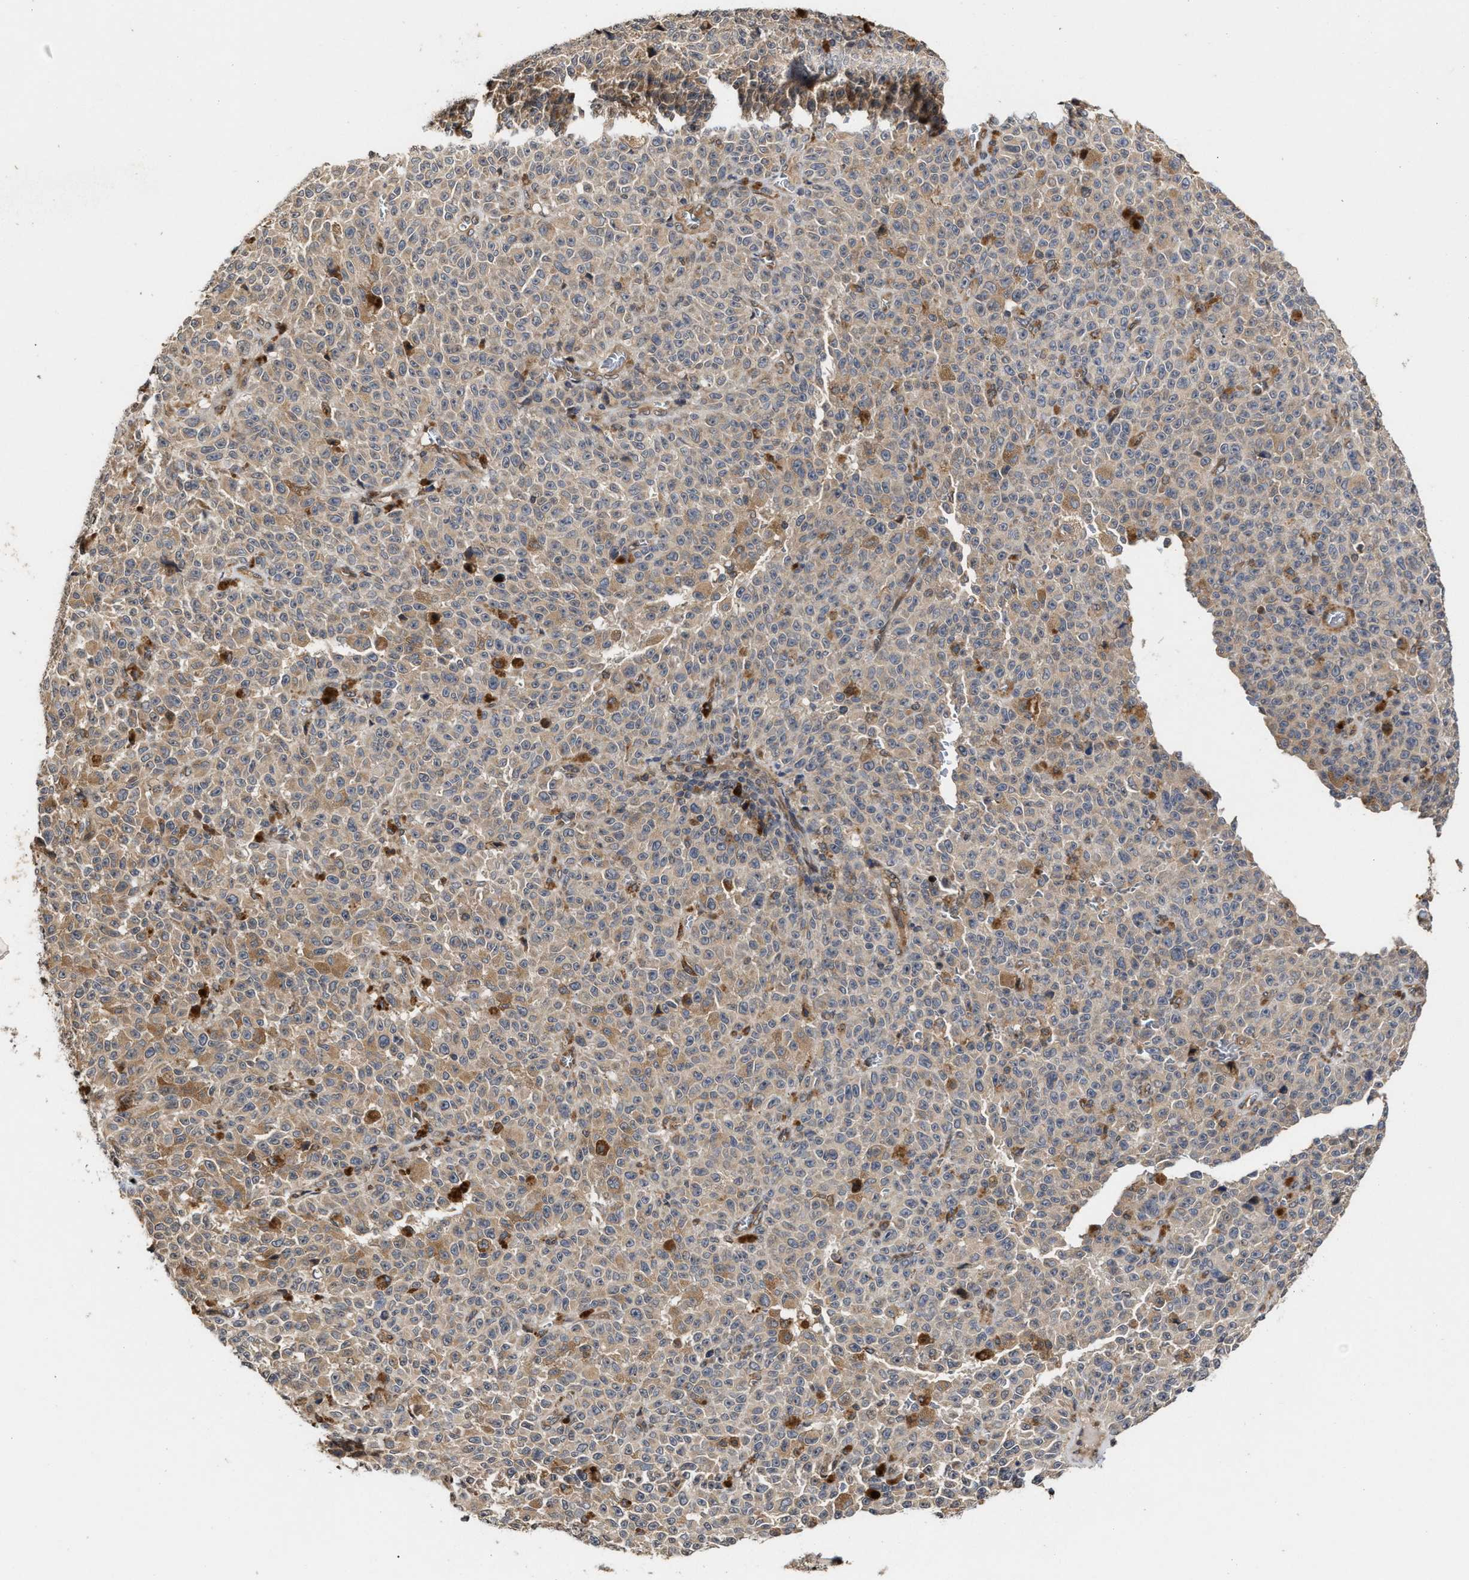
{"staining": {"intensity": "weak", "quantity": "25%-75%", "location": "cytoplasmic/membranous"}, "tissue": "melanoma", "cell_type": "Tumor cells", "image_type": "cancer", "snomed": [{"axis": "morphology", "description": "Malignant melanoma, NOS"}, {"axis": "topography", "description": "Skin"}], "caption": "Immunohistochemistry (IHC) staining of melanoma, which displays low levels of weak cytoplasmic/membranous positivity in about 25%-75% of tumor cells indicating weak cytoplasmic/membranous protein staining. The staining was performed using DAB (brown) for protein detection and nuclei were counterstained in hematoxylin (blue).", "gene": "SAR1A", "patient": {"sex": "female", "age": 82}}